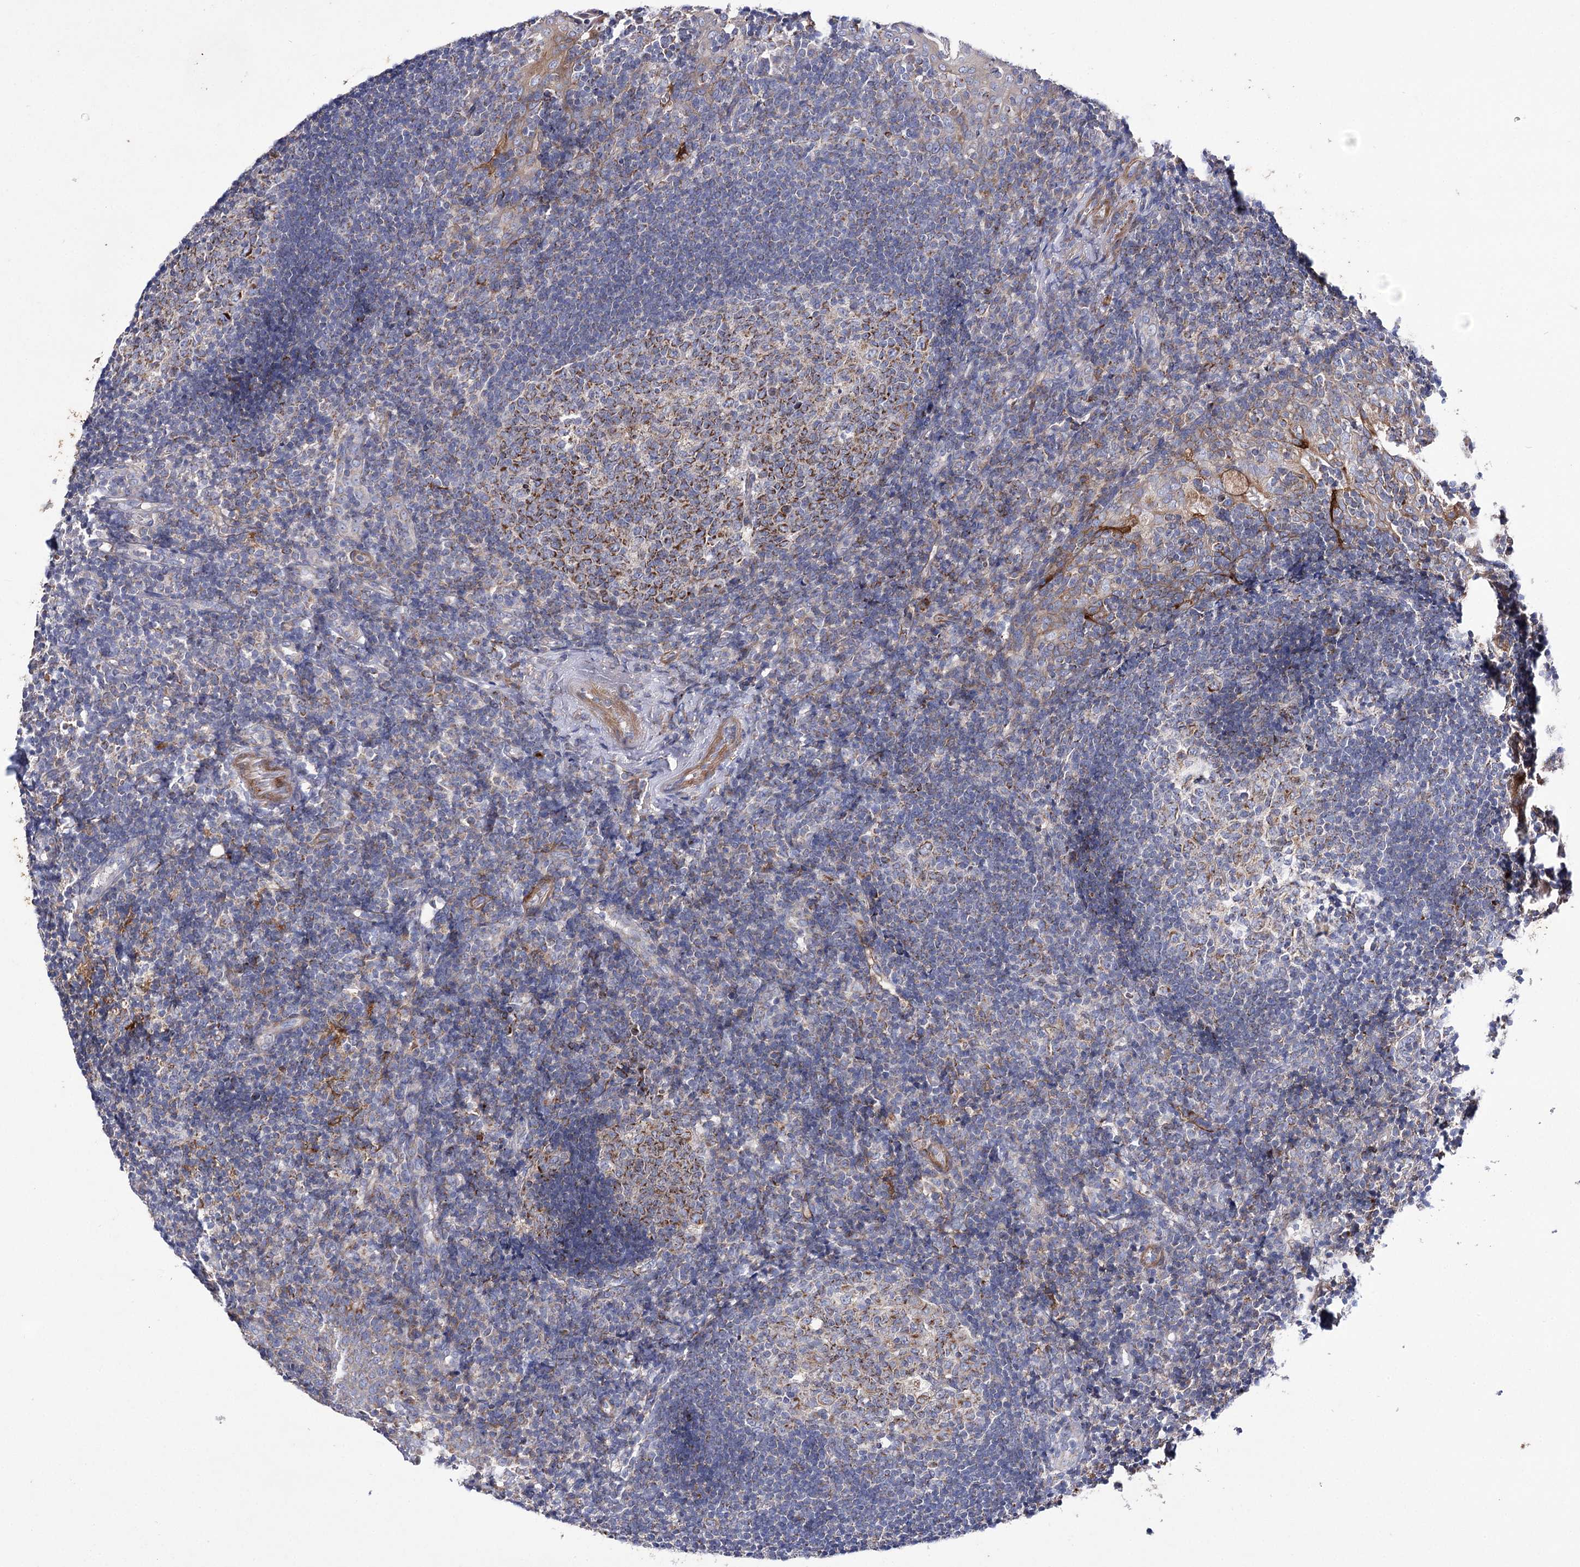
{"staining": {"intensity": "moderate", "quantity": ">75%", "location": "cytoplasmic/membranous"}, "tissue": "tonsil", "cell_type": "Germinal center cells", "image_type": "normal", "snomed": [{"axis": "morphology", "description": "Normal tissue, NOS"}, {"axis": "topography", "description": "Tonsil"}], "caption": "IHC of normal human tonsil reveals medium levels of moderate cytoplasmic/membranous expression in about >75% of germinal center cells. (Brightfield microscopy of DAB IHC at high magnification).", "gene": "COX15", "patient": {"sex": "female", "age": 40}}